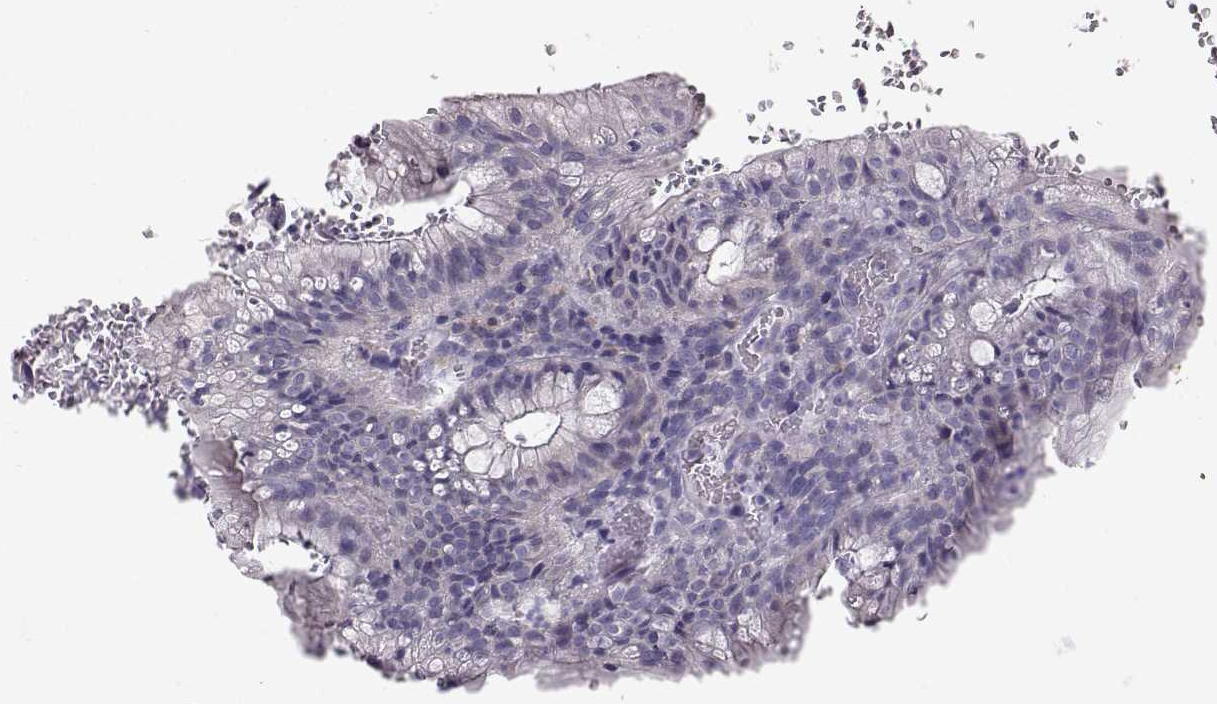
{"staining": {"intensity": "negative", "quantity": "none", "location": "none"}, "tissue": "colorectal cancer", "cell_type": "Tumor cells", "image_type": "cancer", "snomed": [{"axis": "morphology", "description": "Adenocarcinoma, NOS"}, {"axis": "topography", "description": "Colon"}], "caption": "This micrograph is of colorectal cancer (adenocarcinoma) stained with IHC to label a protein in brown with the nuclei are counter-stained blue. There is no expression in tumor cells.", "gene": "GLIPR1L2", "patient": {"sex": "male", "age": 67}}